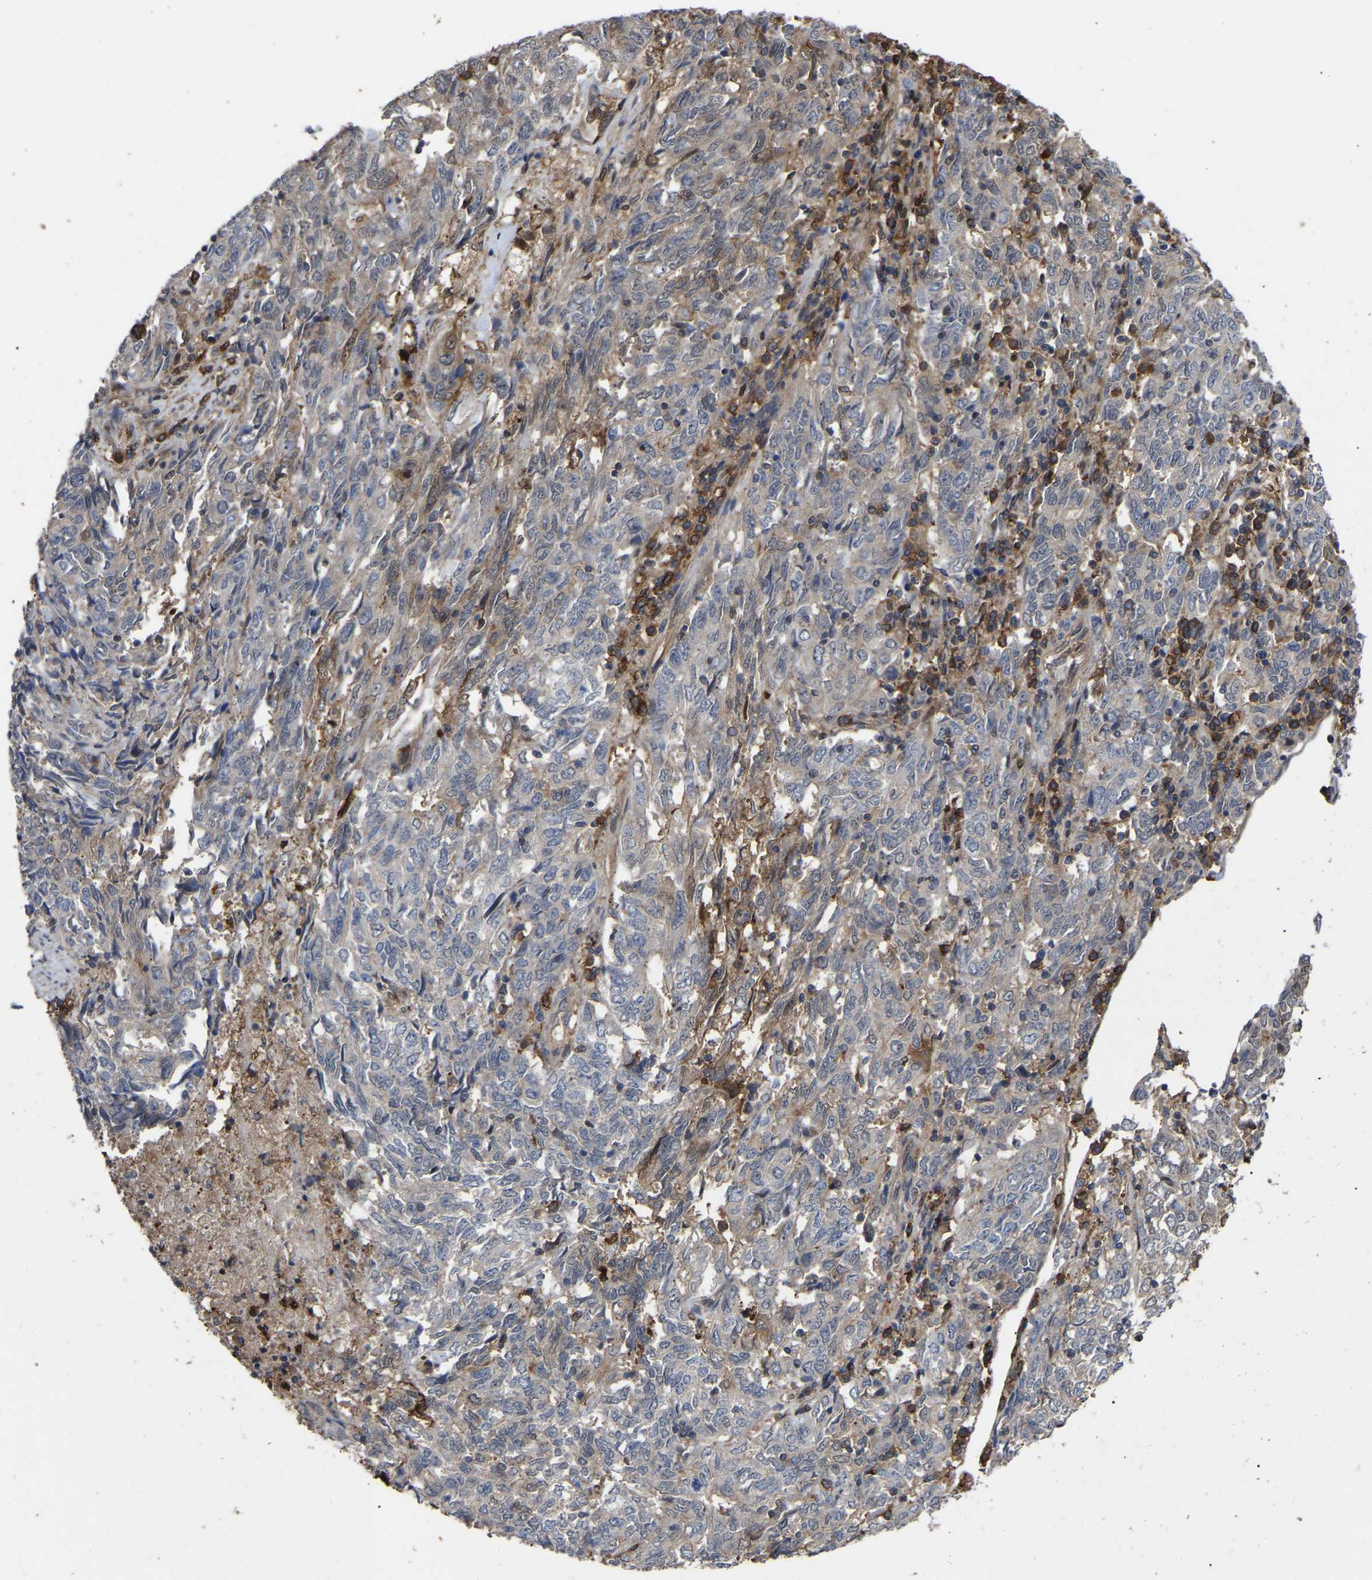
{"staining": {"intensity": "weak", "quantity": "<25%", "location": "cytoplasmic/membranous"}, "tissue": "endometrial cancer", "cell_type": "Tumor cells", "image_type": "cancer", "snomed": [{"axis": "morphology", "description": "Adenocarcinoma, NOS"}, {"axis": "topography", "description": "Endometrium"}], "caption": "This image is of endometrial cancer (adenocarcinoma) stained with immunohistochemistry (IHC) to label a protein in brown with the nuclei are counter-stained blue. There is no expression in tumor cells. (IHC, brightfield microscopy, high magnification).", "gene": "CIT", "patient": {"sex": "female", "age": 80}}